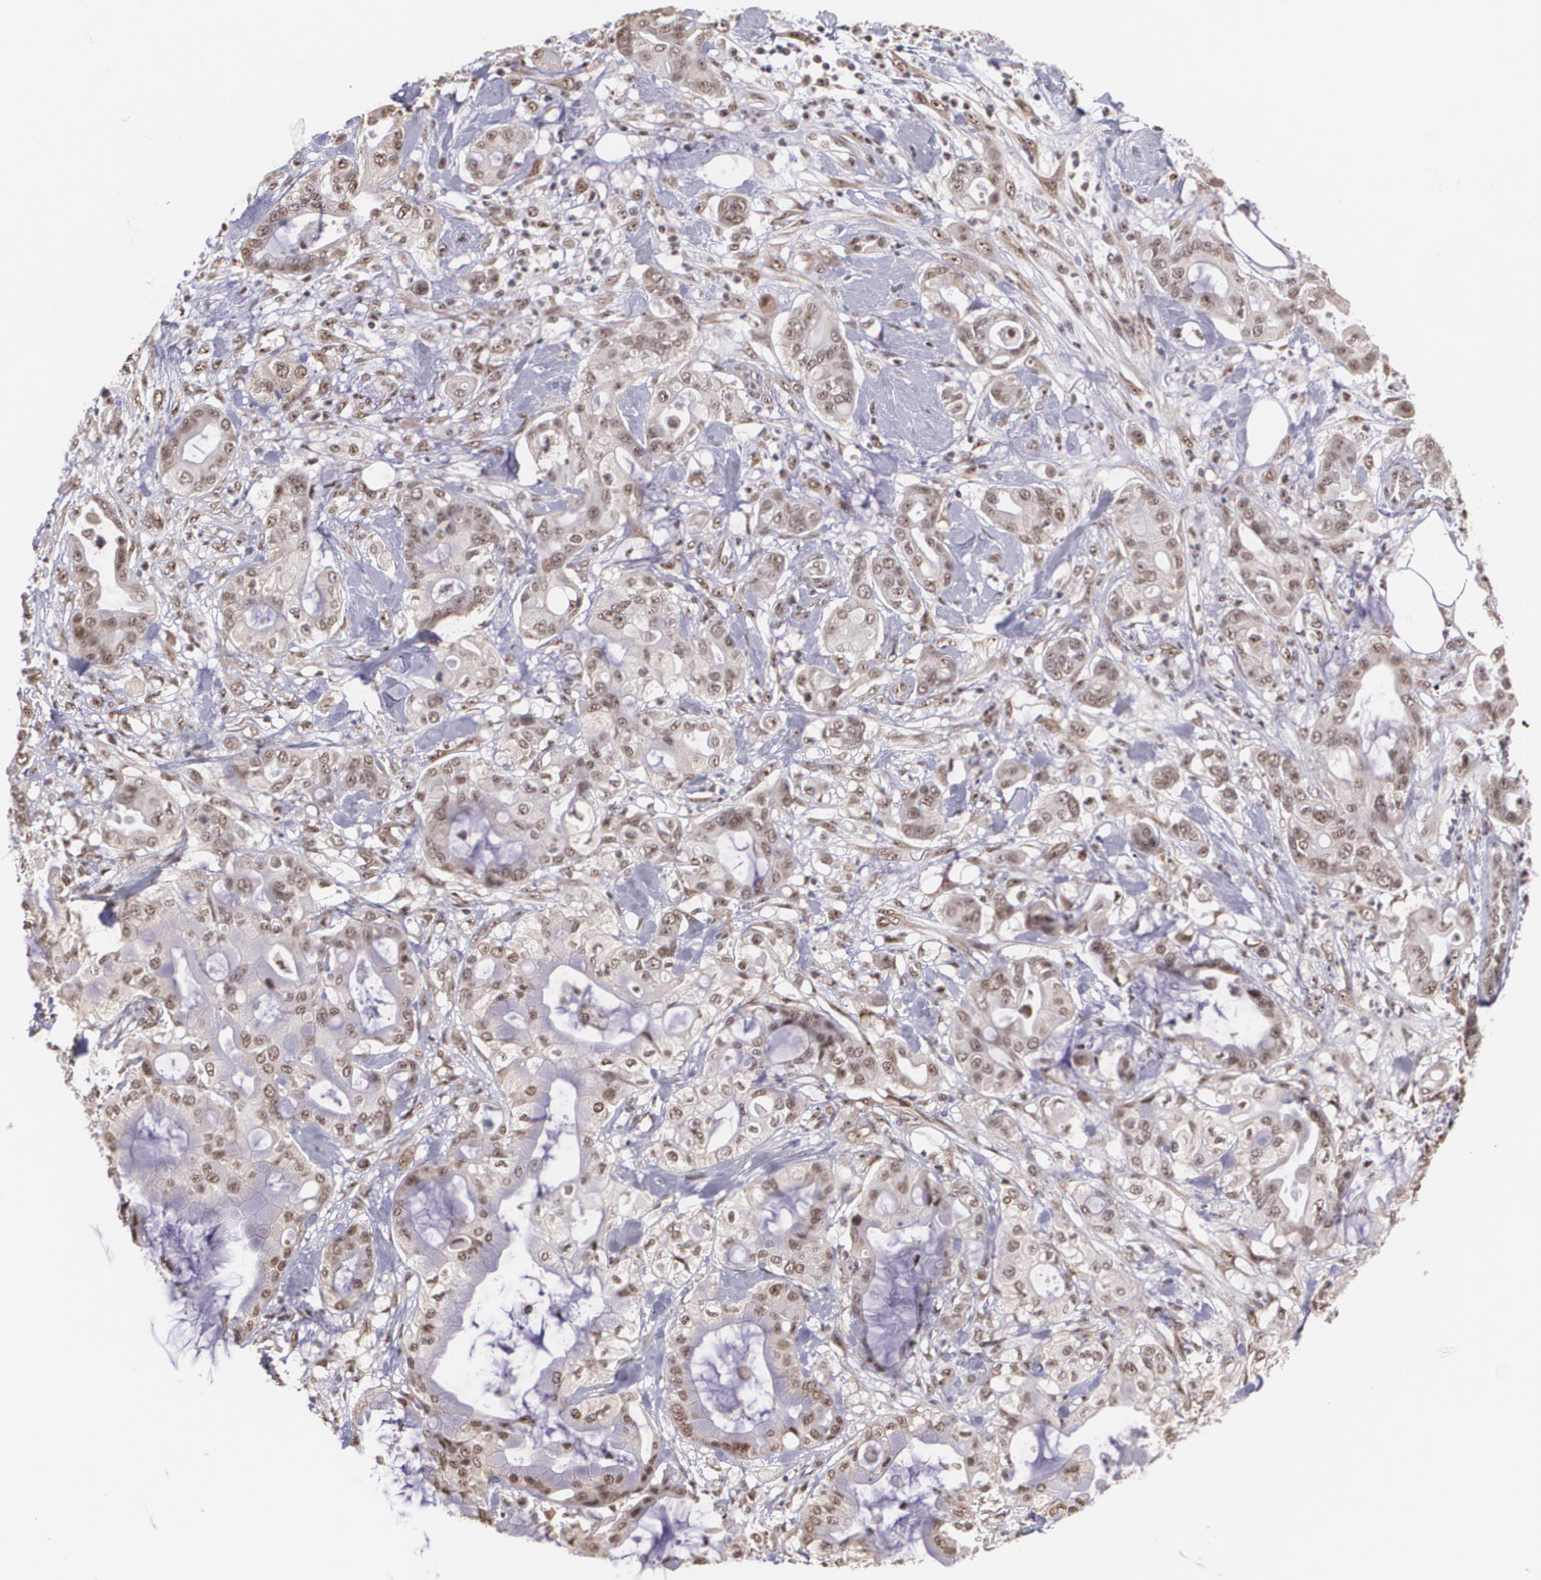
{"staining": {"intensity": "moderate", "quantity": ">75%", "location": "nuclear"}, "tissue": "pancreatic cancer", "cell_type": "Tumor cells", "image_type": "cancer", "snomed": [{"axis": "morphology", "description": "Adenocarcinoma, NOS"}, {"axis": "morphology", "description": "Adenocarcinoma, metastatic, NOS"}, {"axis": "topography", "description": "Lymph node"}, {"axis": "topography", "description": "Pancreas"}, {"axis": "topography", "description": "Duodenum"}], "caption": "Brown immunohistochemical staining in pancreatic metastatic adenocarcinoma displays moderate nuclear staining in about >75% of tumor cells.", "gene": "C6orf15", "patient": {"sex": "female", "age": 64}}